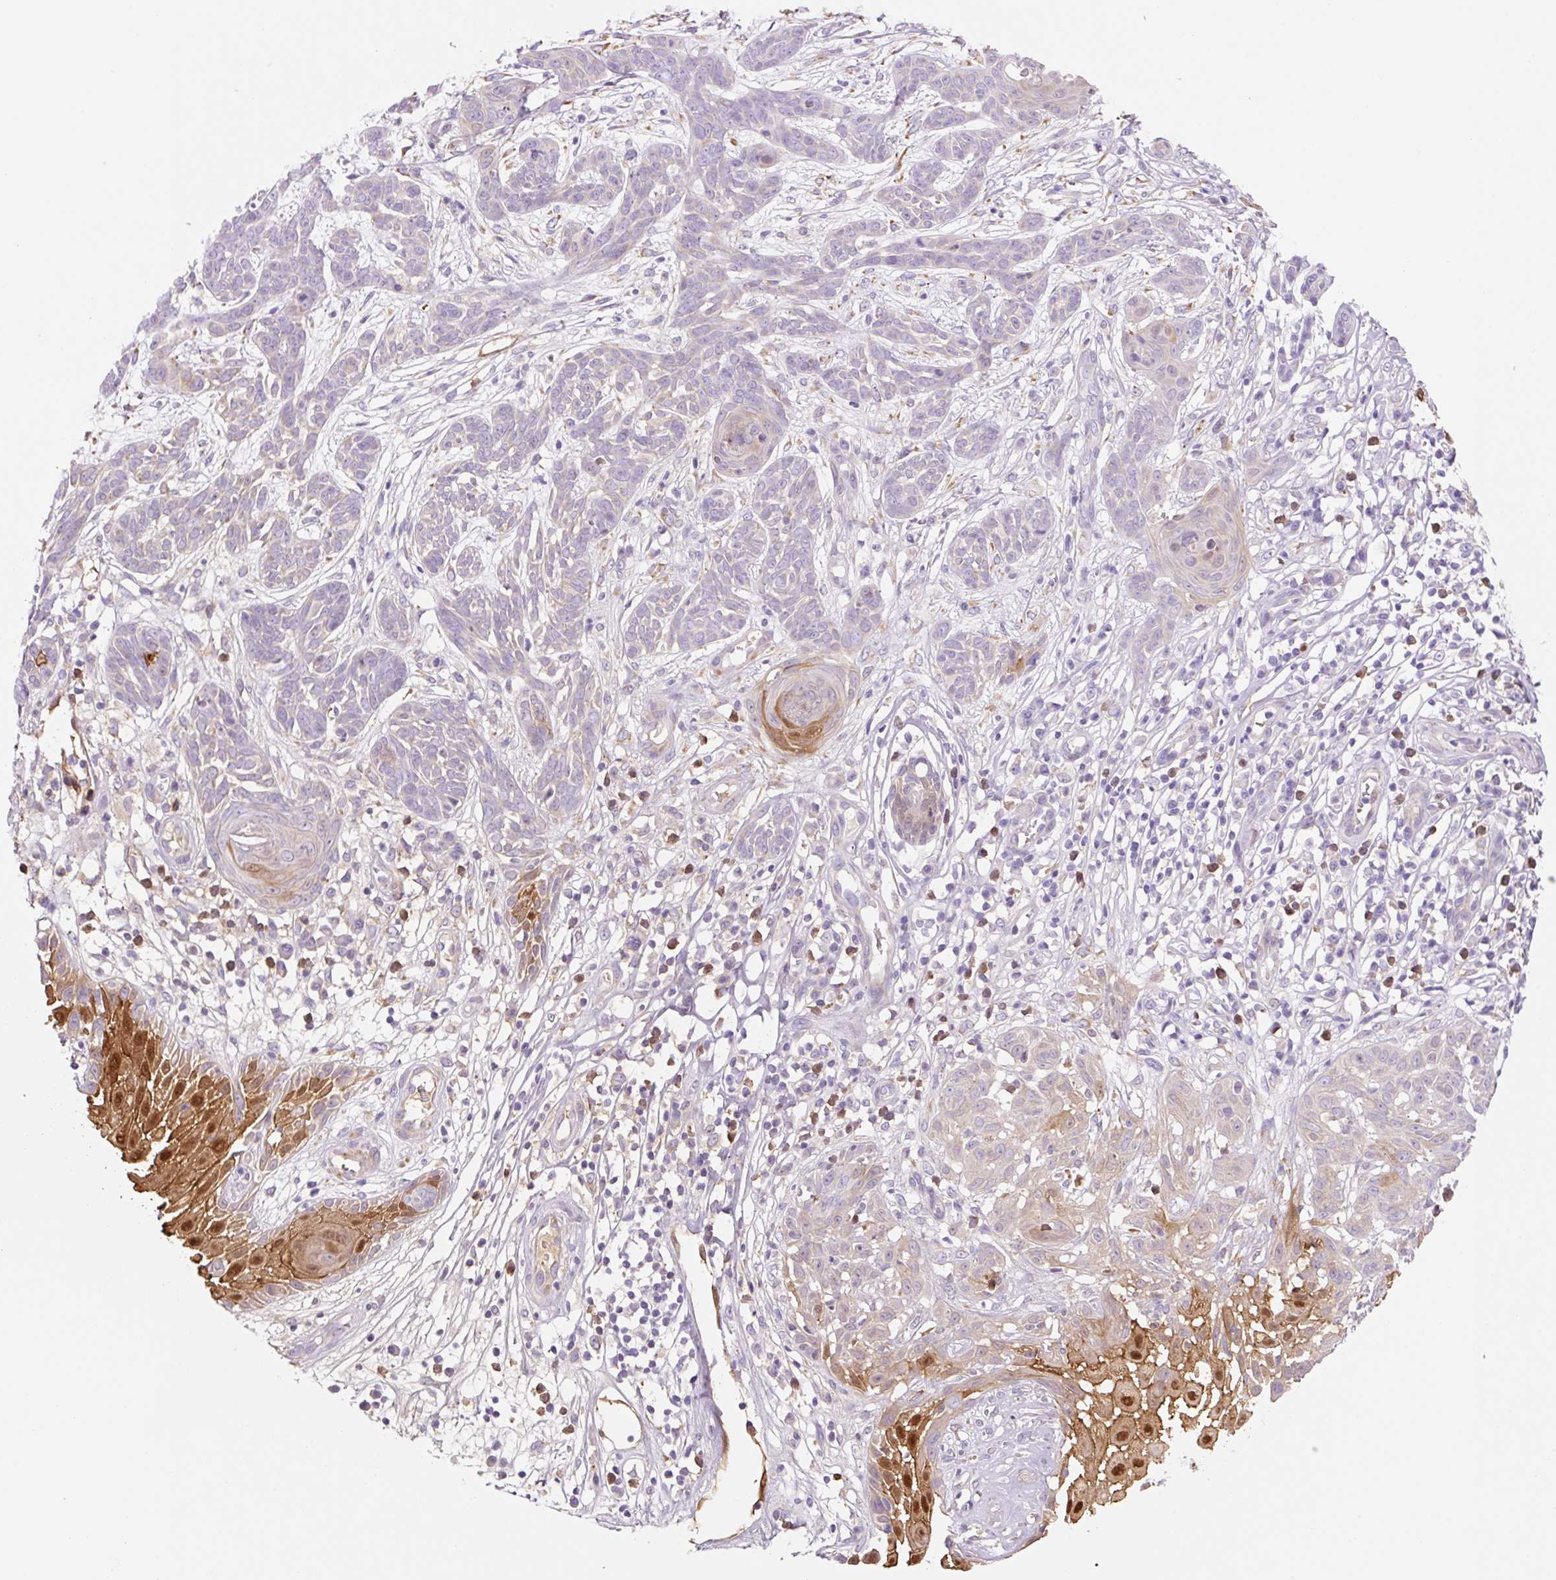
{"staining": {"intensity": "negative", "quantity": "none", "location": "none"}, "tissue": "skin cancer", "cell_type": "Tumor cells", "image_type": "cancer", "snomed": [{"axis": "morphology", "description": "Basal cell carcinoma"}, {"axis": "topography", "description": "Skin"}, {"axis": "topography", "description": "Skin, foot"}], "caption": "An immunohistochemistry (IHC) photomicrograph of skin basal cell carcinoma is shown. There is no staining in tumor cells of skin basal cell carcinoma.", "gene": "FABP5", "patient": {"sex": "female", "age": 86}}